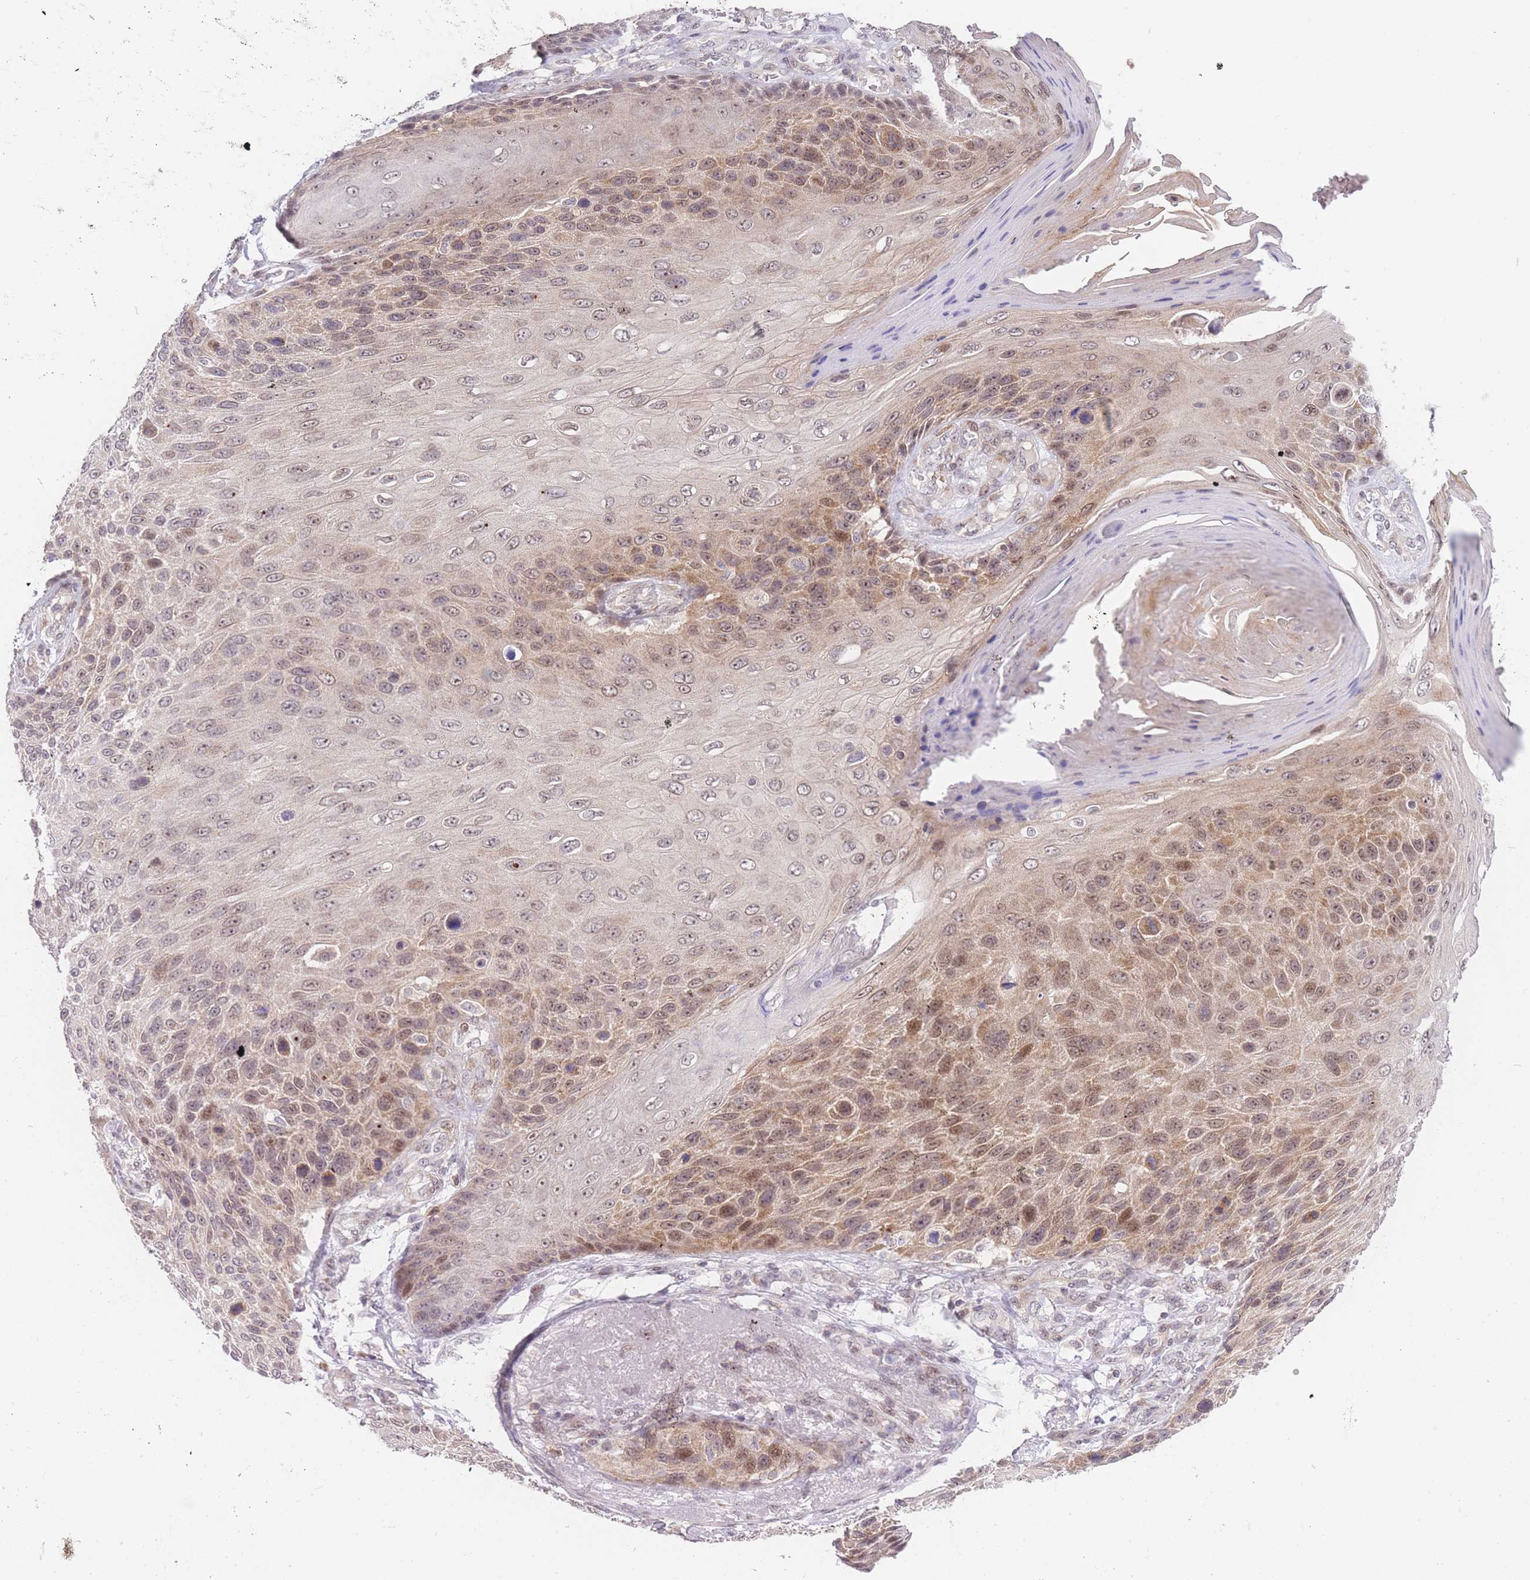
{"staining": {"intensity": "moderate", "quantity": ">75%", "location": "cytoplasmic/membranous,nuclear"}, "tissue": "skin cancer", "cell_type": "Tumor cells", "image_type": "cancer", "snomed": [{"axis": "morphology", "description": "Squamous cell carcinoma, NOS"}, {"axis": "topography", "description": "Skin"}], "caption": "The immunohistochemical stain labels moderate cytoplasmic/membranous and nuclear positivity in tumor cells of skin cancer (squamous cell carcinoma) tissue.", "gene": "STK39", "patient": {"sex": "female", "age": 88}}